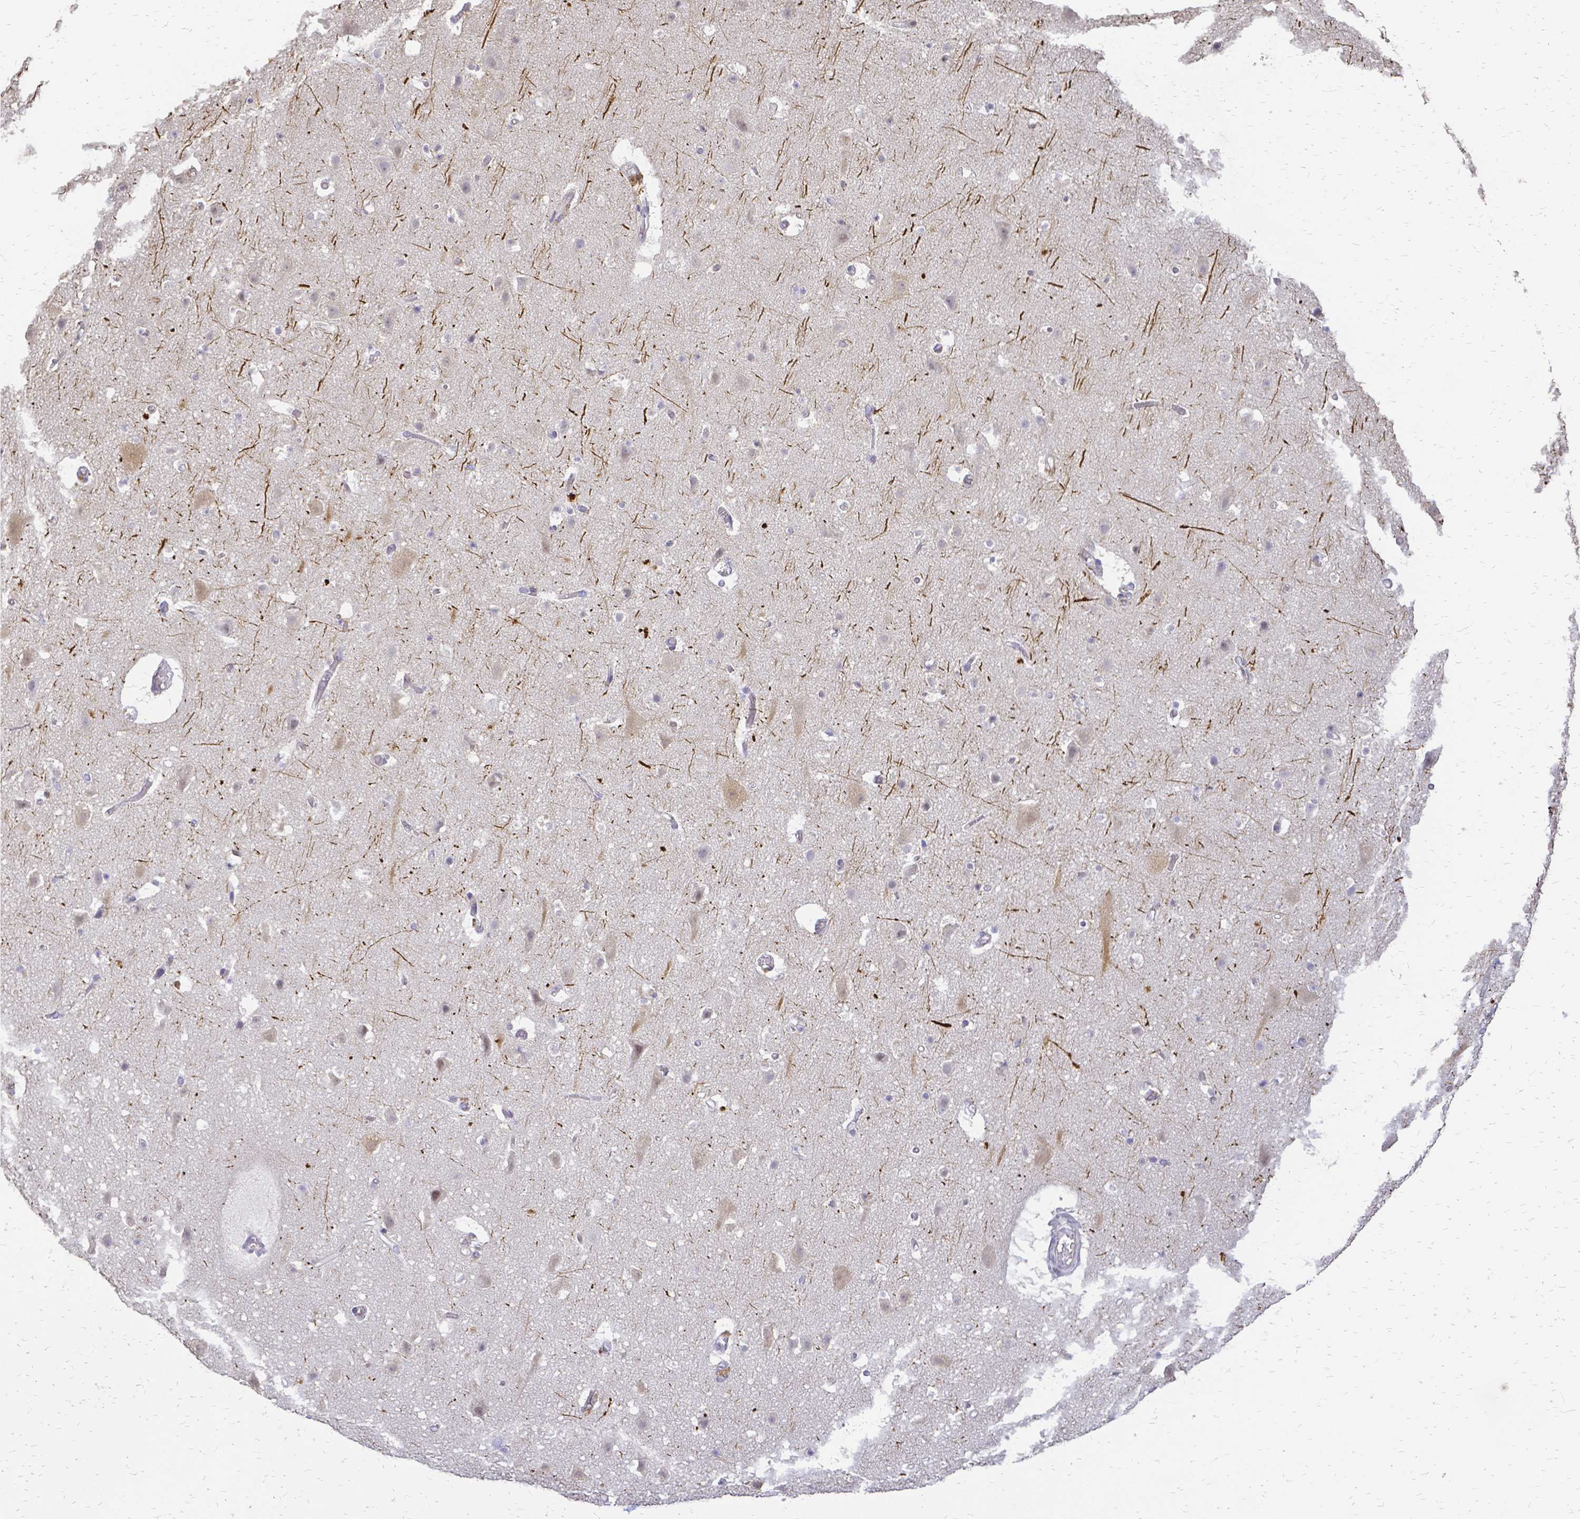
{"staining": {"intensity": "negative", "quantity": "none", "location": "none"}, "tissue": "cerebral cortex", "cell_type": "Endothelial cells", "image_type": "normal", "snomed": [{"axis": "morphology", "description": "Normal tissue, NOS"}, {"axis": "topography", "description": "Cerebral cortex"}], "caption": "There is no significant positivity in endothelial cells of cerebral cortex. (DAB (3,3'-diaminobenzidine) immunohistochemistry visualized using brightfield microscopy, high magnification).", "gene": "CIB1", "patient": {"sex": "female", "age": 42}}